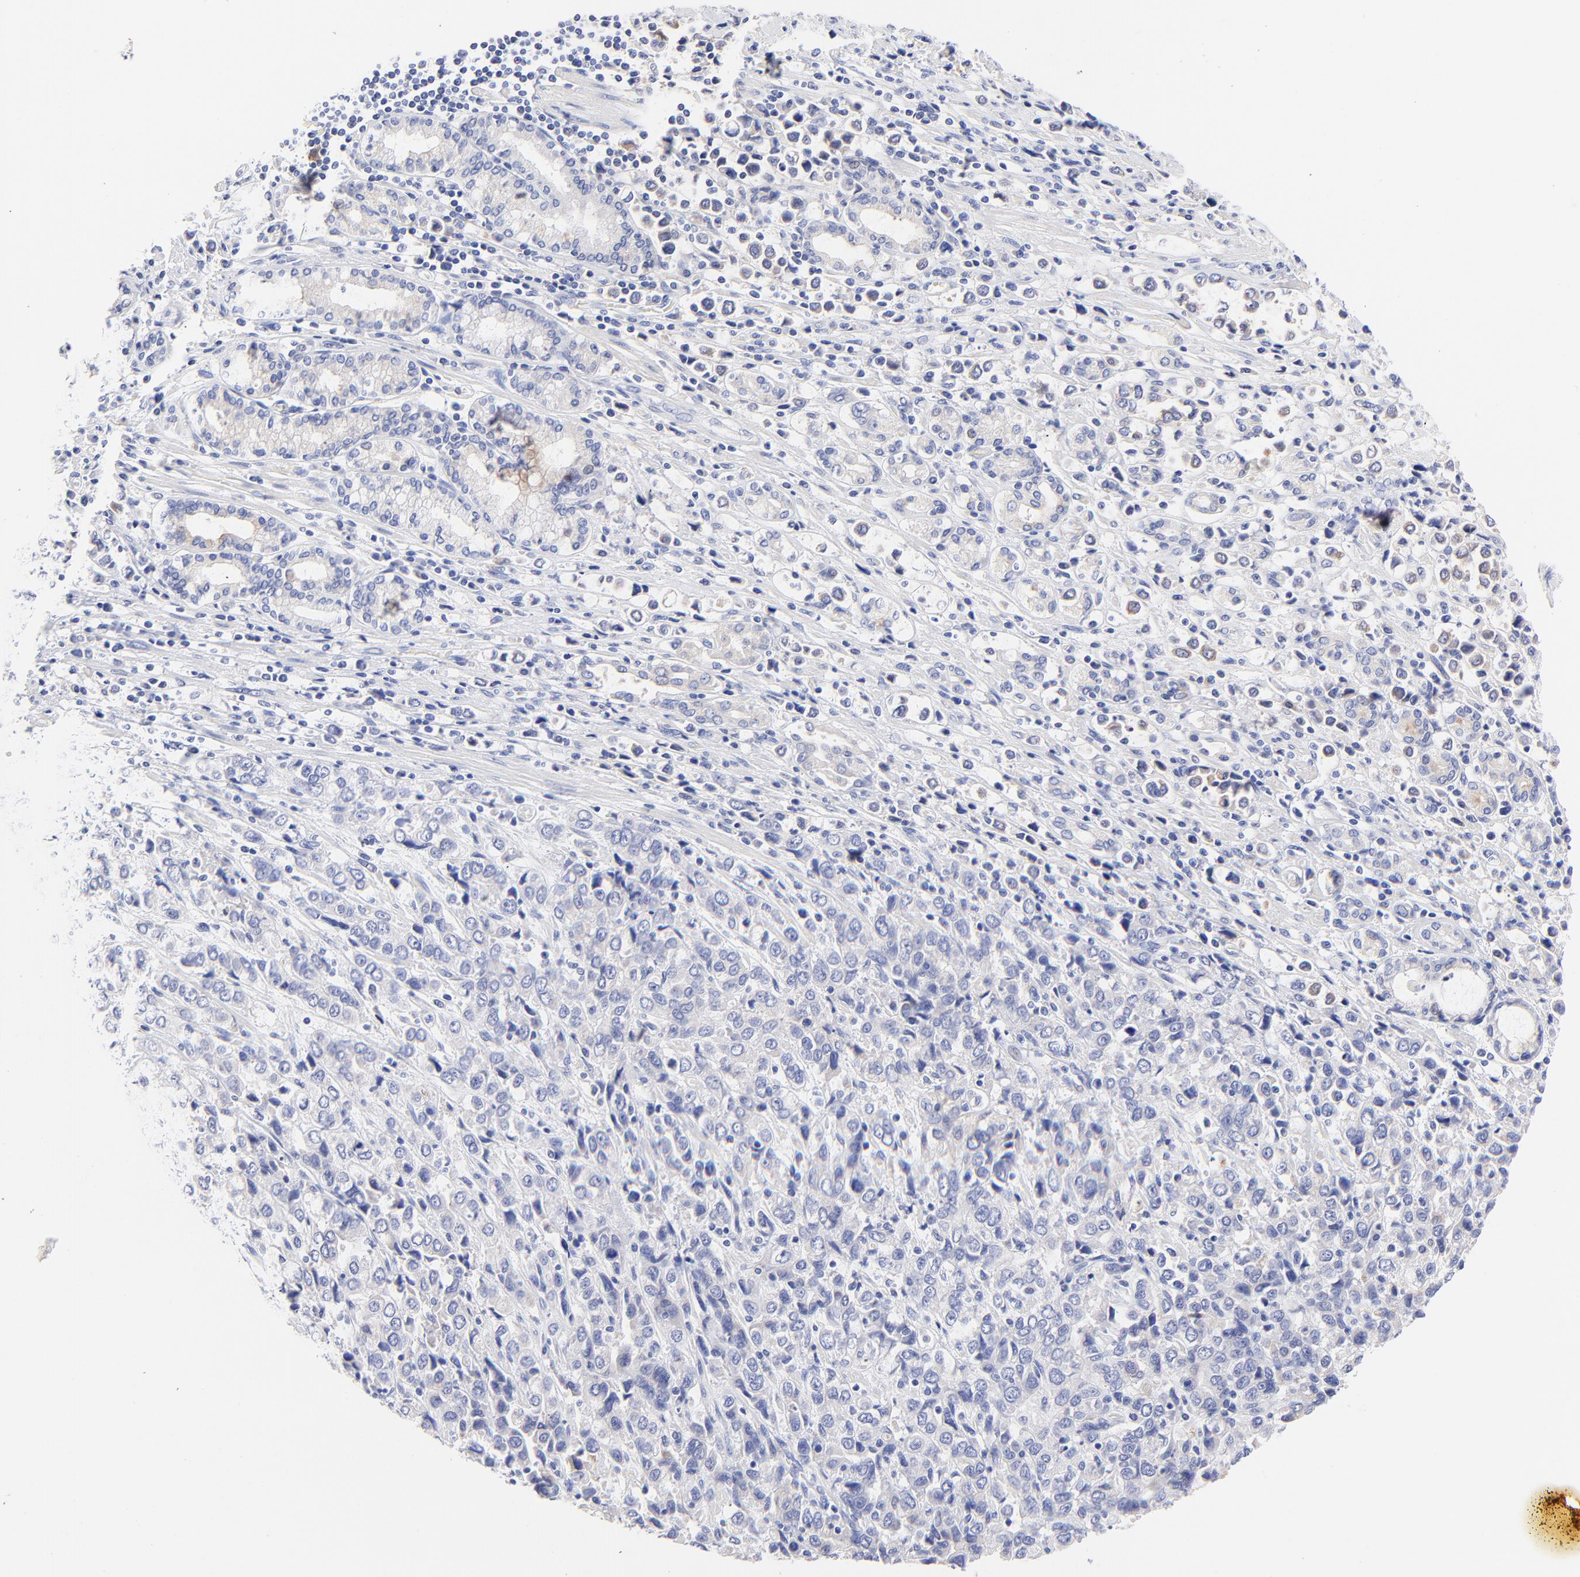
{"staining": {"intensity": "weak", "quantity": "<25%", "location": "cytoplasmic/membranous"}, "tissue": "stomach cancer", "cell_type": "Tumor cells", "image_type": "cancer", "snomed": [{"axis": "morphology", "description": "Adenocarcinoma, NOS"}, {"axis": "topography", "description": "Stomach, upper"}], "caption": "Immunohistochemistry (IHC) histopathology image of human stomach cancer stained for a protein (brown), which exhibits no positivity in tumor cells.", "gene": "EBP", "patient": {"sex": "male", "age": 76}}